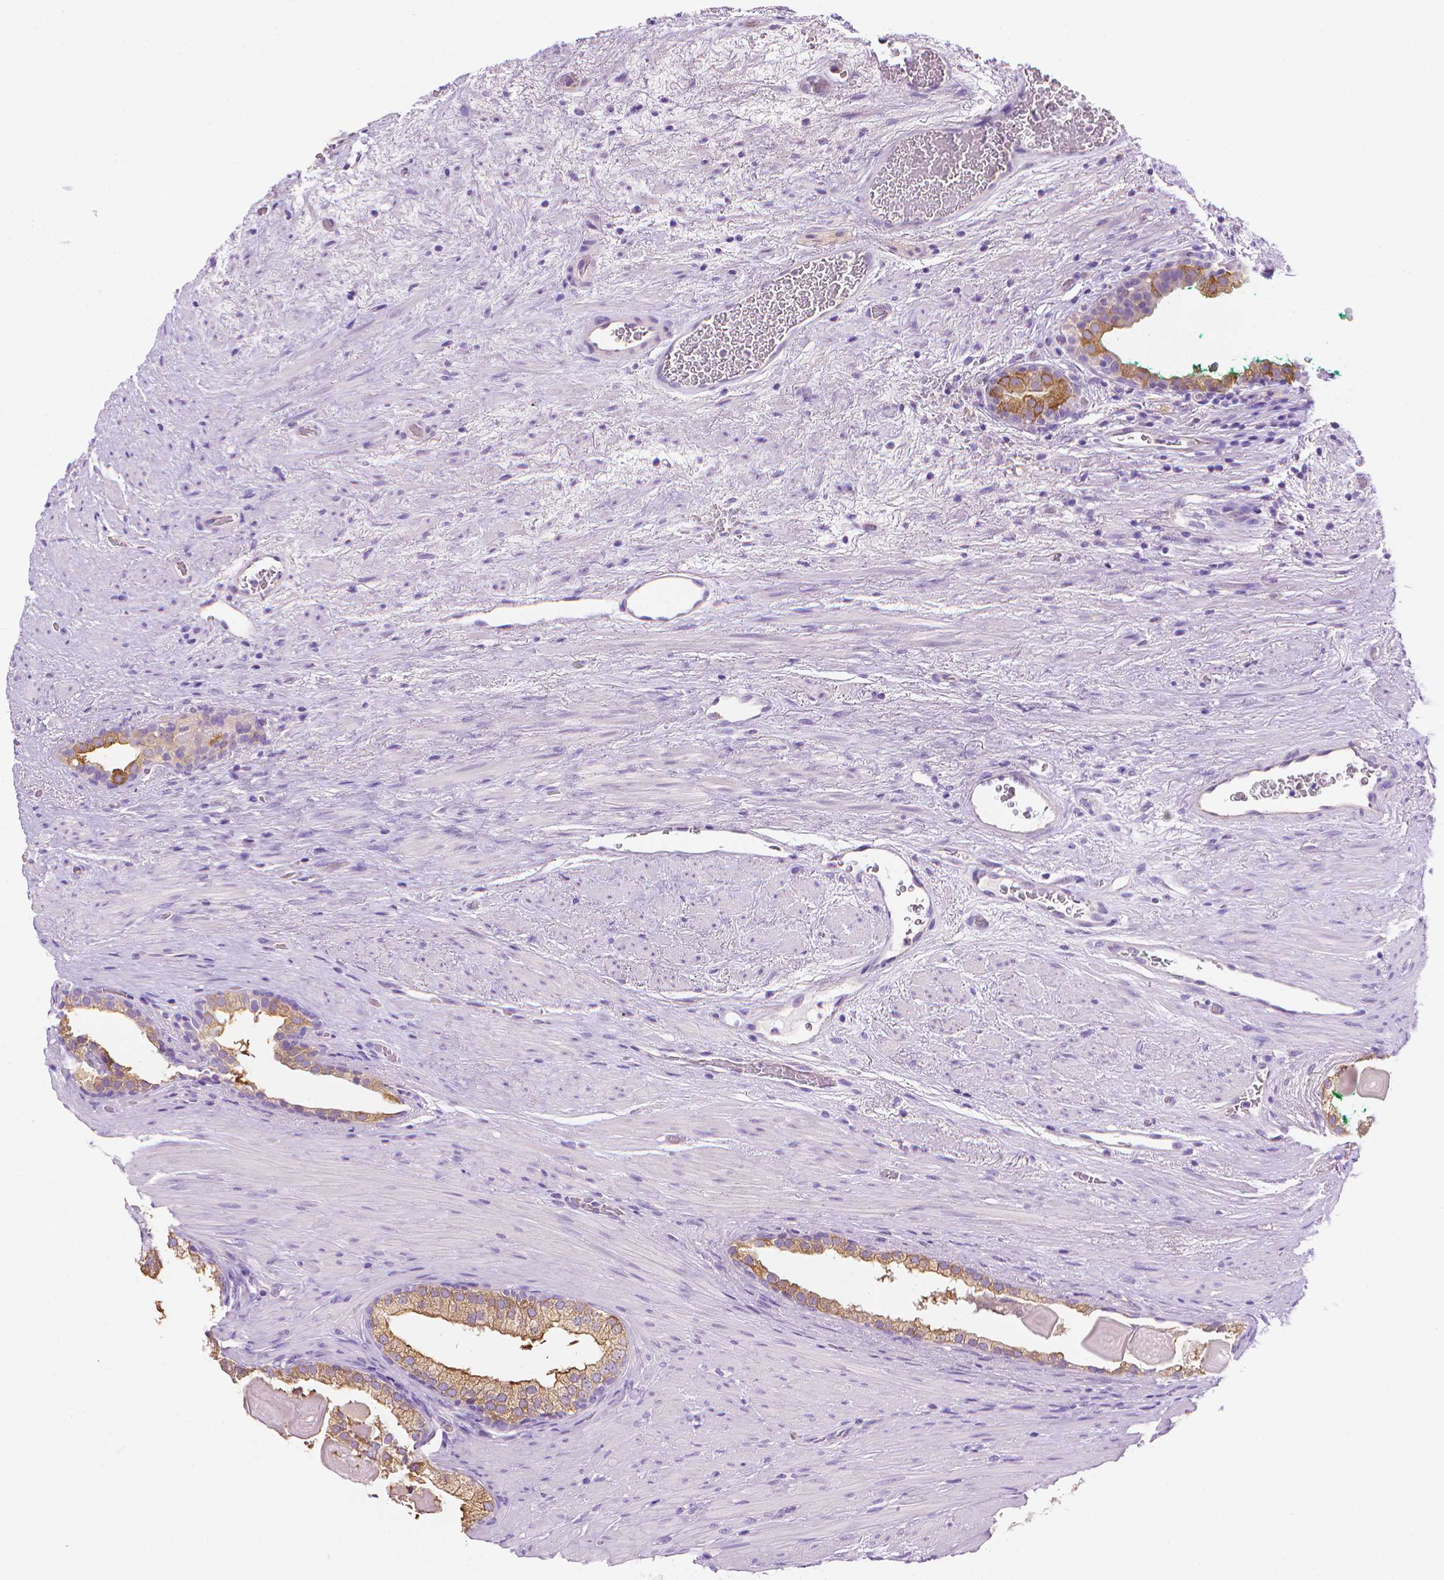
{"staining": {"intensity": "weak", "quantity": ">75%", "location": "cytoplasmic/membranous"}, "tissue": "prostate cancer", "cell_type": "Tumor cells", "image_type": "cancer", "snomed": [{"axis": "morphology", "description": "Adenocarcinoma, High grade"}, {"axis": "topography", "description": "Prostate"}], "caption": "Protein staining of prostate cancer (adenocarcinoma (high-grade)) tissue reveals weak cytoplasmic/membranous positivity in about >75% of tumor cells. (DAB IHC with brightfield microscopy, high magnification).", "gene": "FASN", "patient": {"sex": "male", "age": 65}}